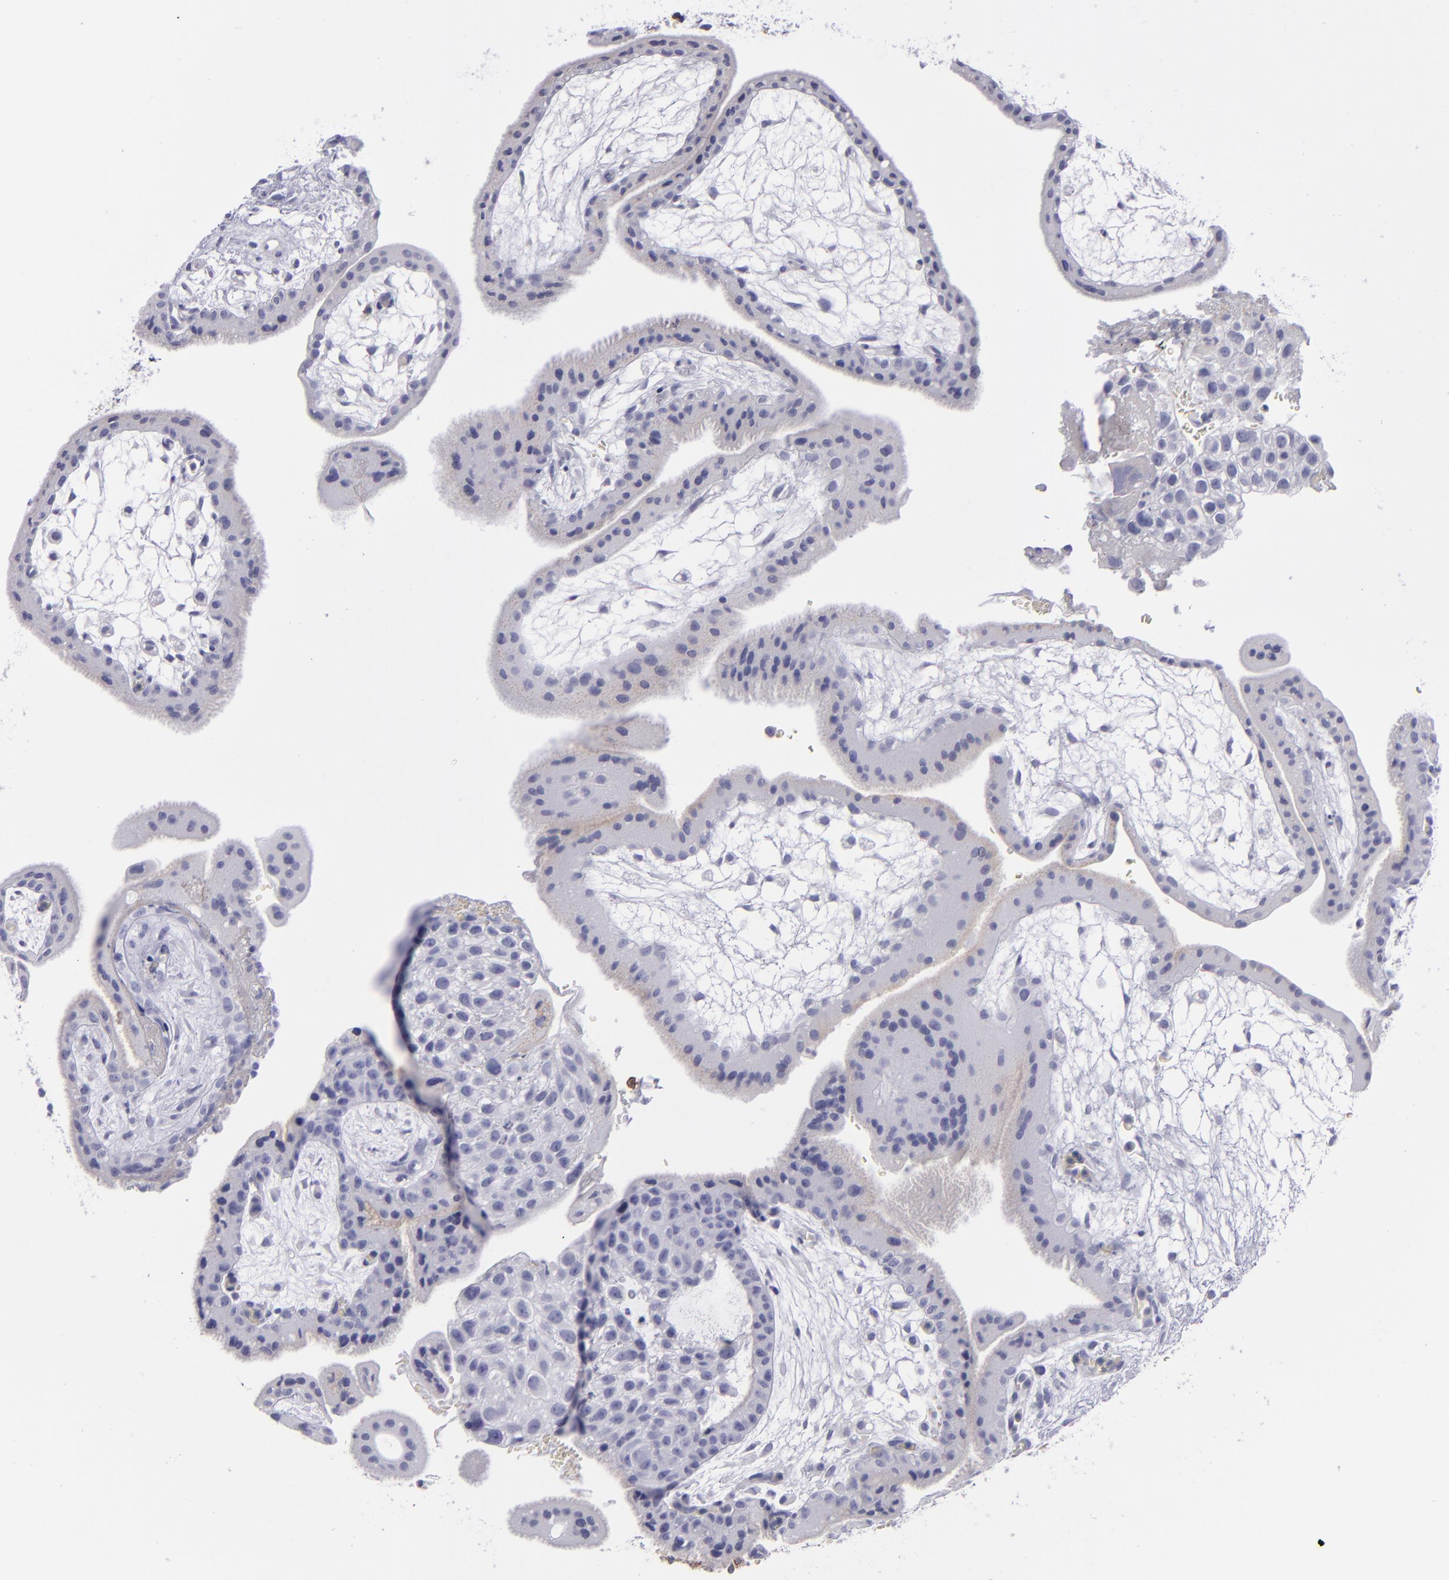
{"staining": {"intensity": "negative", "quantity": "none", "location": "none"}, "tissue": "placenta", "cell_type": "Decidual cells", "image_type": "normal", "snomed": [{"axis": "morphology", "description": "Normal tissue, NOS"}, {"axis": "topography", "description": "Placenta"}], "caption": "This is a histopathology image of immunohistochemistry (IHC) staining of benign placenta, which shows no expression in decidual cells. Brightfield microscopy of IHC stained with DAB (brown) and hematoxylin (blue), captured at high magnification.", "gene": "CD27", "patient": {"sex": "female", "age": 35}}